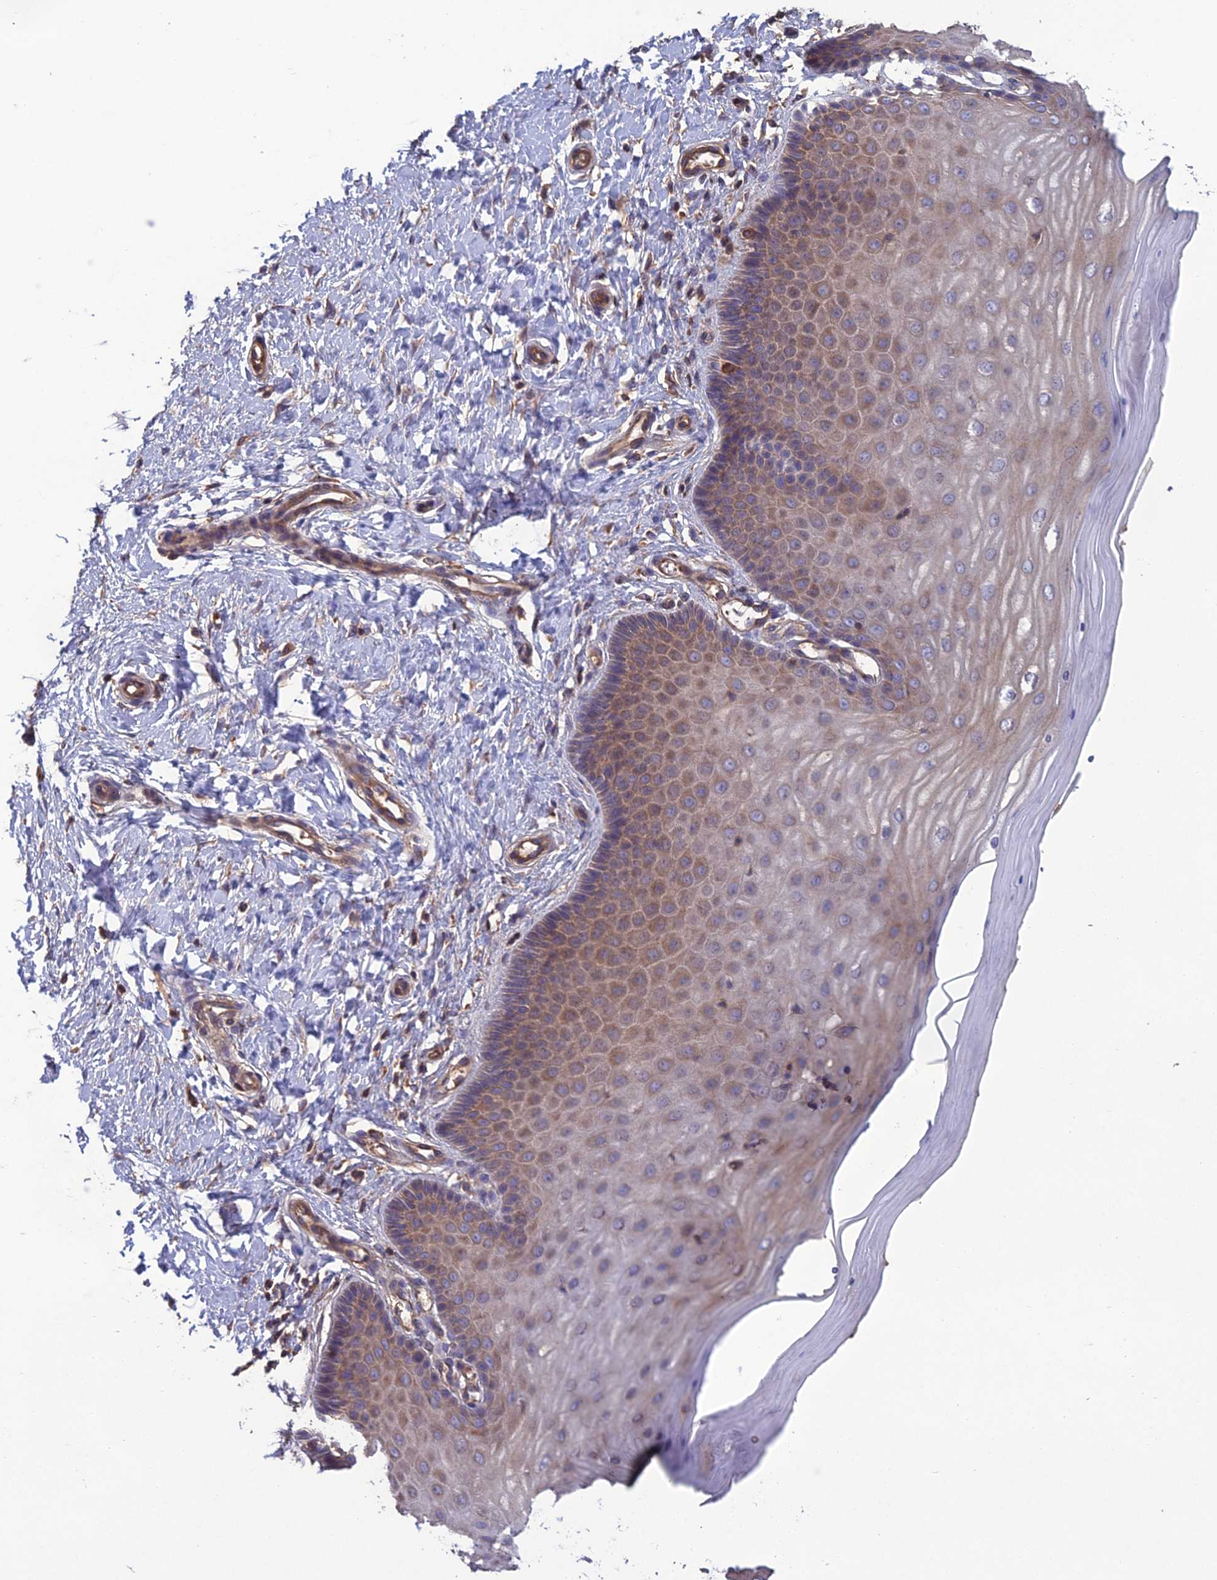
{"staining": {"intensity": "moderate", "quantity": ">75%", "location": "cytoplasmic/membranous"}, "tissue": "cervix", "cell_type": "Glandular cells", "image_type": "normal", "snomed": [{"axis": "morphology", "description": "Normal tissue, NOS"}, {"axis": "topography", "description": "Cervix"}], "caption": "Immunohistochemistry (IHC) (DAB (3,3'-diaminobenzidine)) staining of unremarkable human cervix exhibits moderate cytoplasmic/membranous protein positivity in approximately >75% of glandular cells.", "gene": "GALR2", "patient": {"sex": "female", "age": 55}}